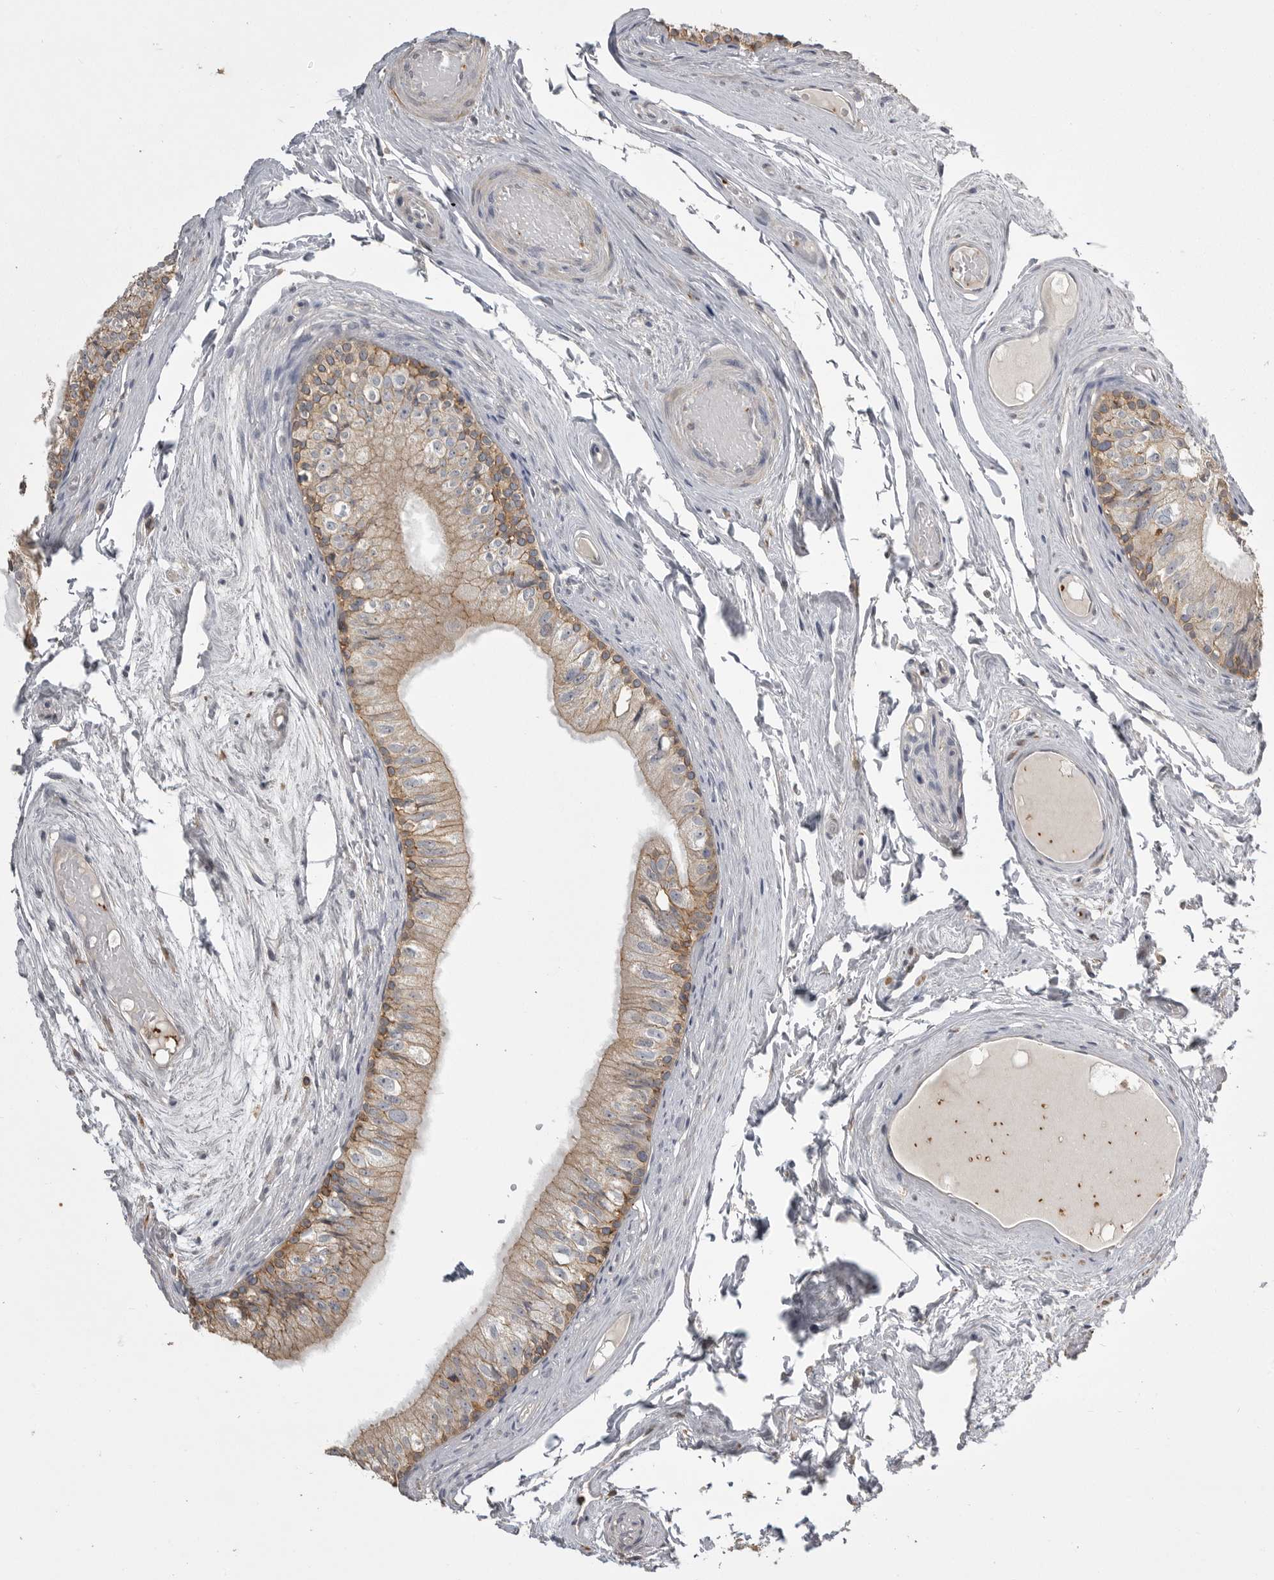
{"staining": {"intensity": "moderate", "quantity": "25%-75%", "location": "cytoplasmic/membranous"}, "tissue": "epididymis", "cell_type": "Glandular cells", "image_type": "normal", "snomed": [{"axis": "morphology", "description": "Normal tissue, NOS"}, {"axis": "topography", "description": "Epididymis"}], "caption": "DAB immunohistochemical staining of benign human epididymis exhibits moderate cytoplasmic/membranous protein positivity in approximately 25%-75% of glandular cells.", "gene": "CMTM6", "patient": {"sex": "male", "age": 79}}